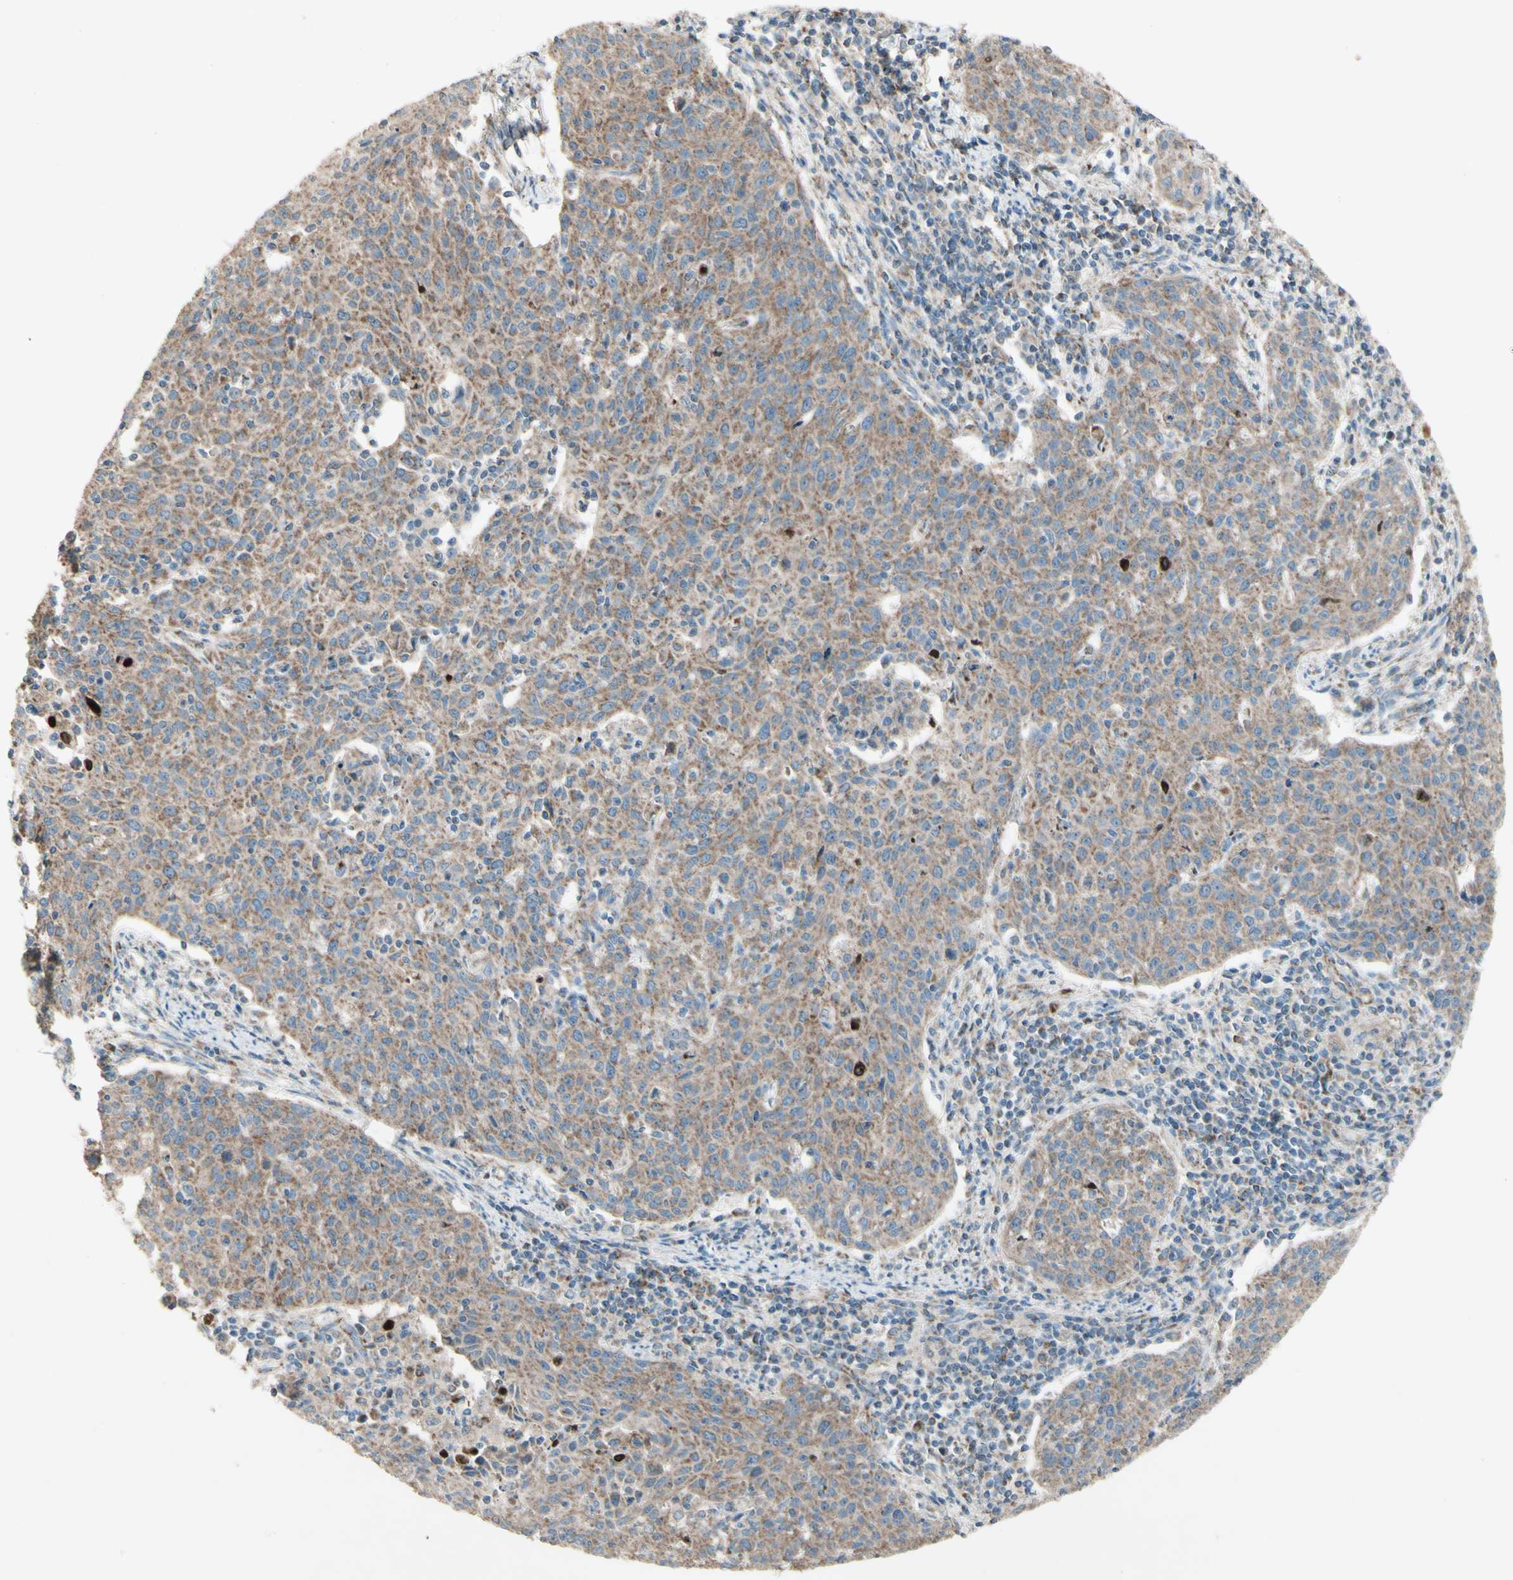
{"staining": {"intensity": "moderate", "quantity": ">75%", "location": "cytoplasmic/membranous"}, "tissue": "cervical cancer", "cell_type": "Tumor cells", "image_type": "cancer", "snomed": [{"axis": "morphology", "description": "Squamous cell carcinoma, NOS"}, {"axis": "topography", "description": "Cervix"}], "caption": "DAB immunohistochemical staining of cervical cancer reveals moderate cytoplasmic/membranous protein staining in about >75% of tumor cells.", "gene": "RHOT1", "patient": {"sex": "female", "age": 38}}